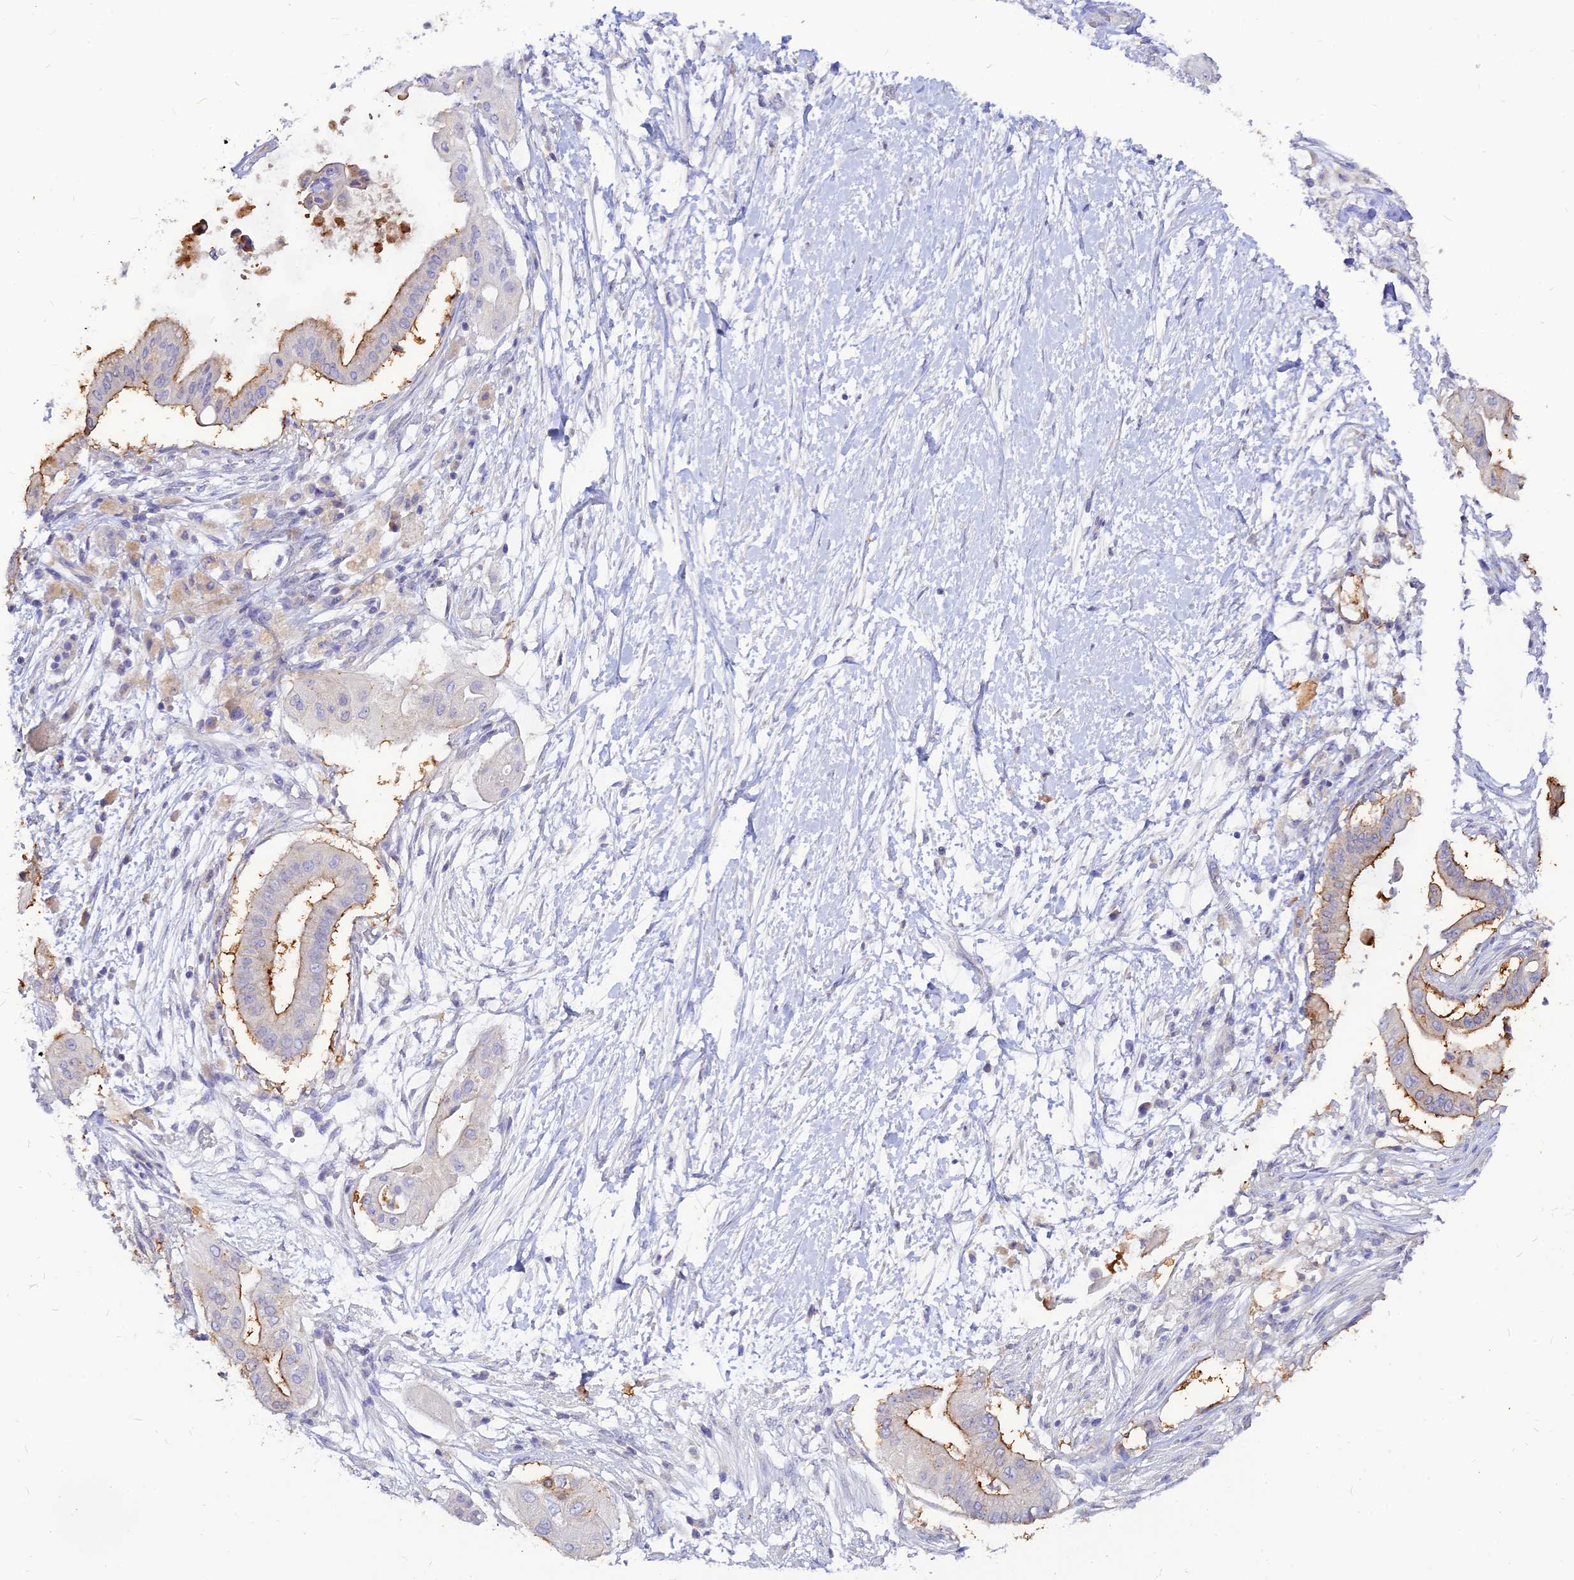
{"staining": {"intensity": "moderate", "quantity": "25%-75%", "location": "cytoplasmic/membranous"}, "tissue": "pancreatic cancer", "cell_type": "Tumor cells", "image_type": "cancer", "snomed": [{"axis": "morphology", "description": "Adenocarcinoma, NOS"}, {"axis": "topography", "description": "Pancreas"}], "caption": "A brown stain highlights moderate cytoplasmic/membranous expression of a protein in human pancreatic cancer tumor cells.", "gene": "CZIB", "patient": {"sex": "male", "age": 68}}